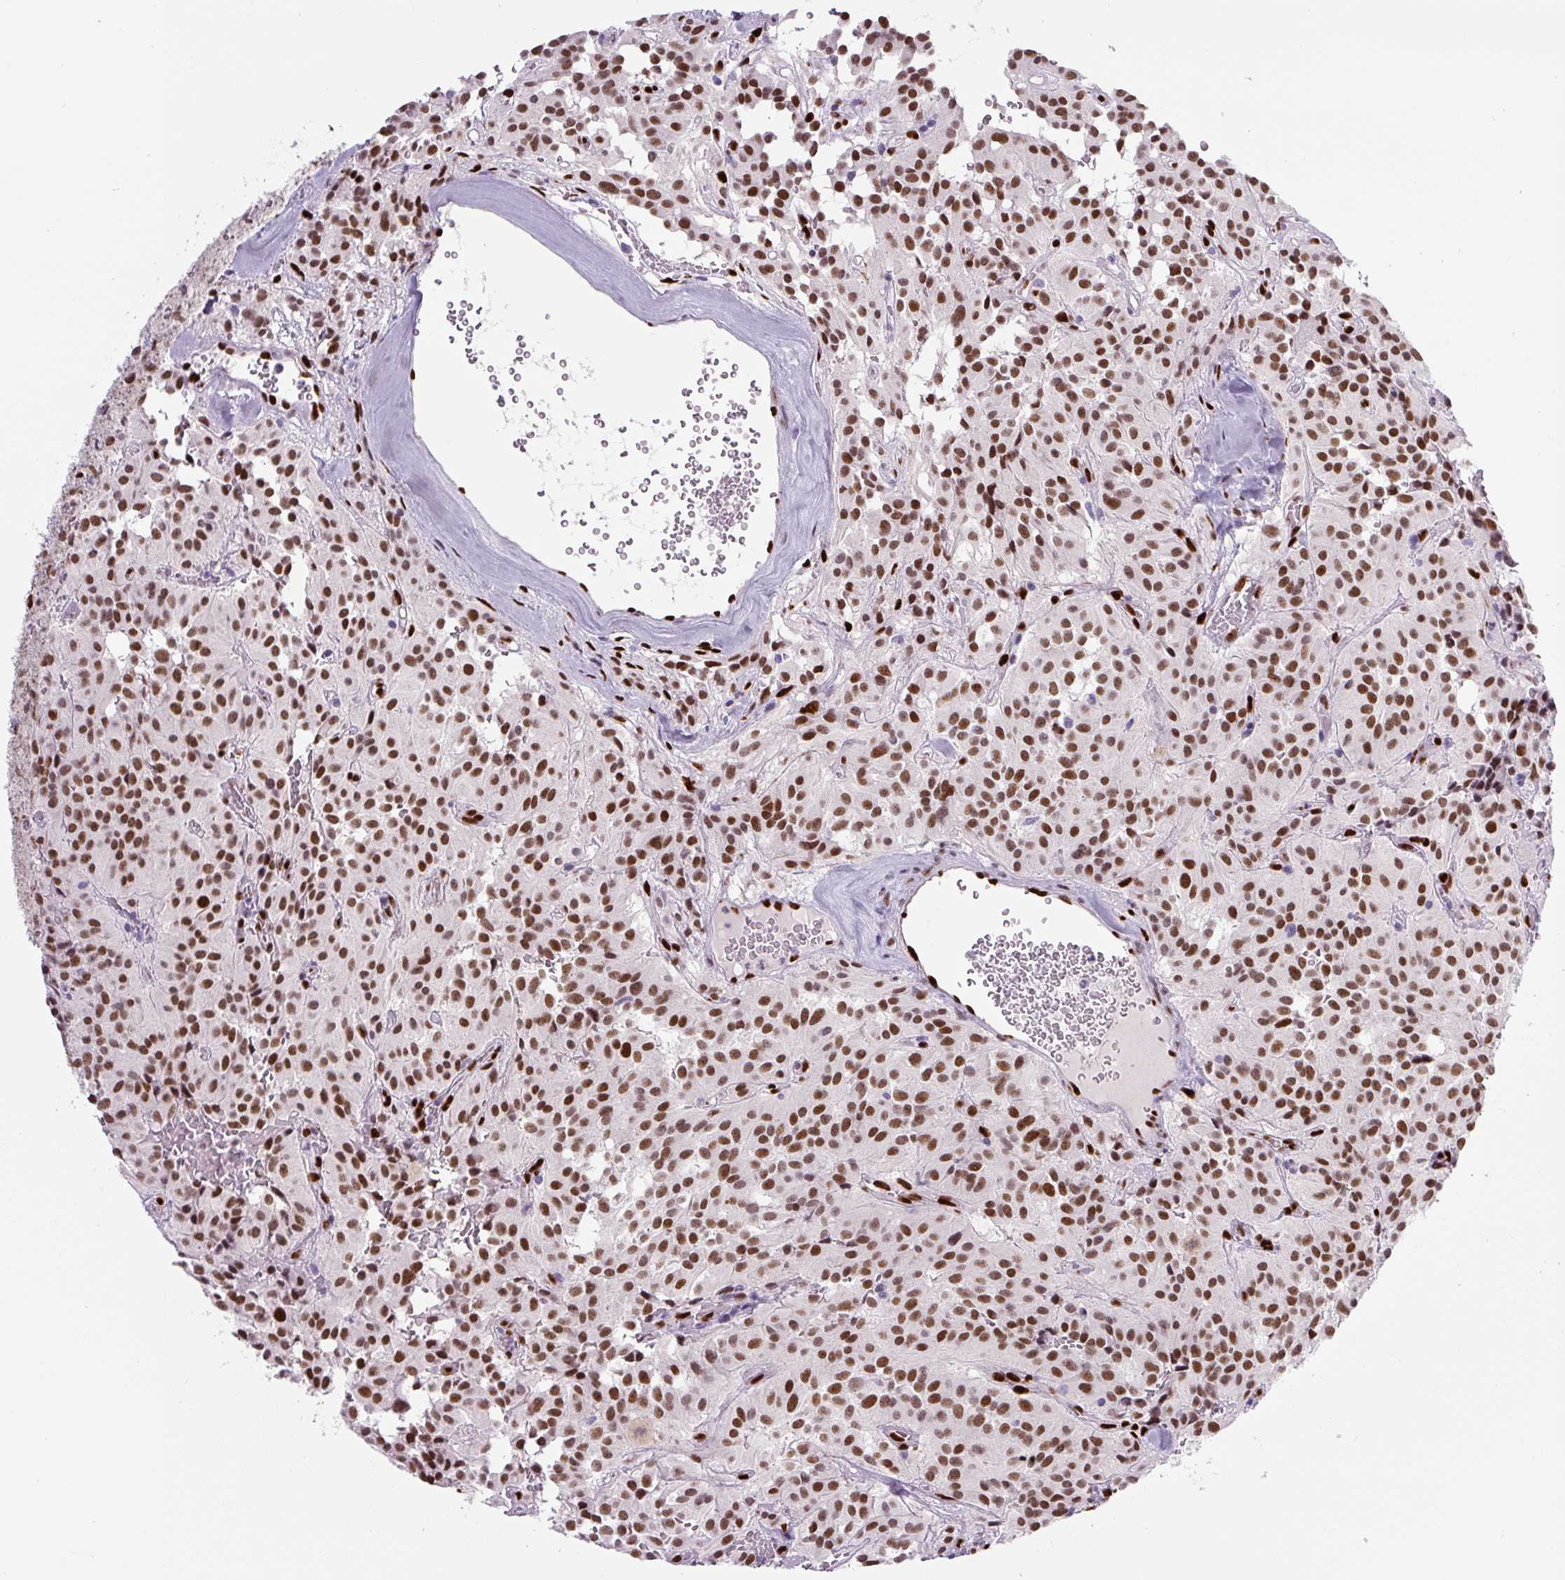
{"staining": {"intensity": "moderate", "quantity": ">75%", "location": "nuclear"}, "tissue": "glioma", "cell_type": "Tumor cells", "image_type": "cancer", "snomed": [{"axis": "morphology", "description": "Glioma, malignant, Low grade"}, {"axis": "topography", "description": "Brain"}], "caption": "This is an image of immunohistochemistry (IHC) staining of malignant low-grade glioma, which shows moderate staining in the nuclear of tumor cells.", "gene": "ZEB1", "patient": {"sex": "male", "age": 42}}